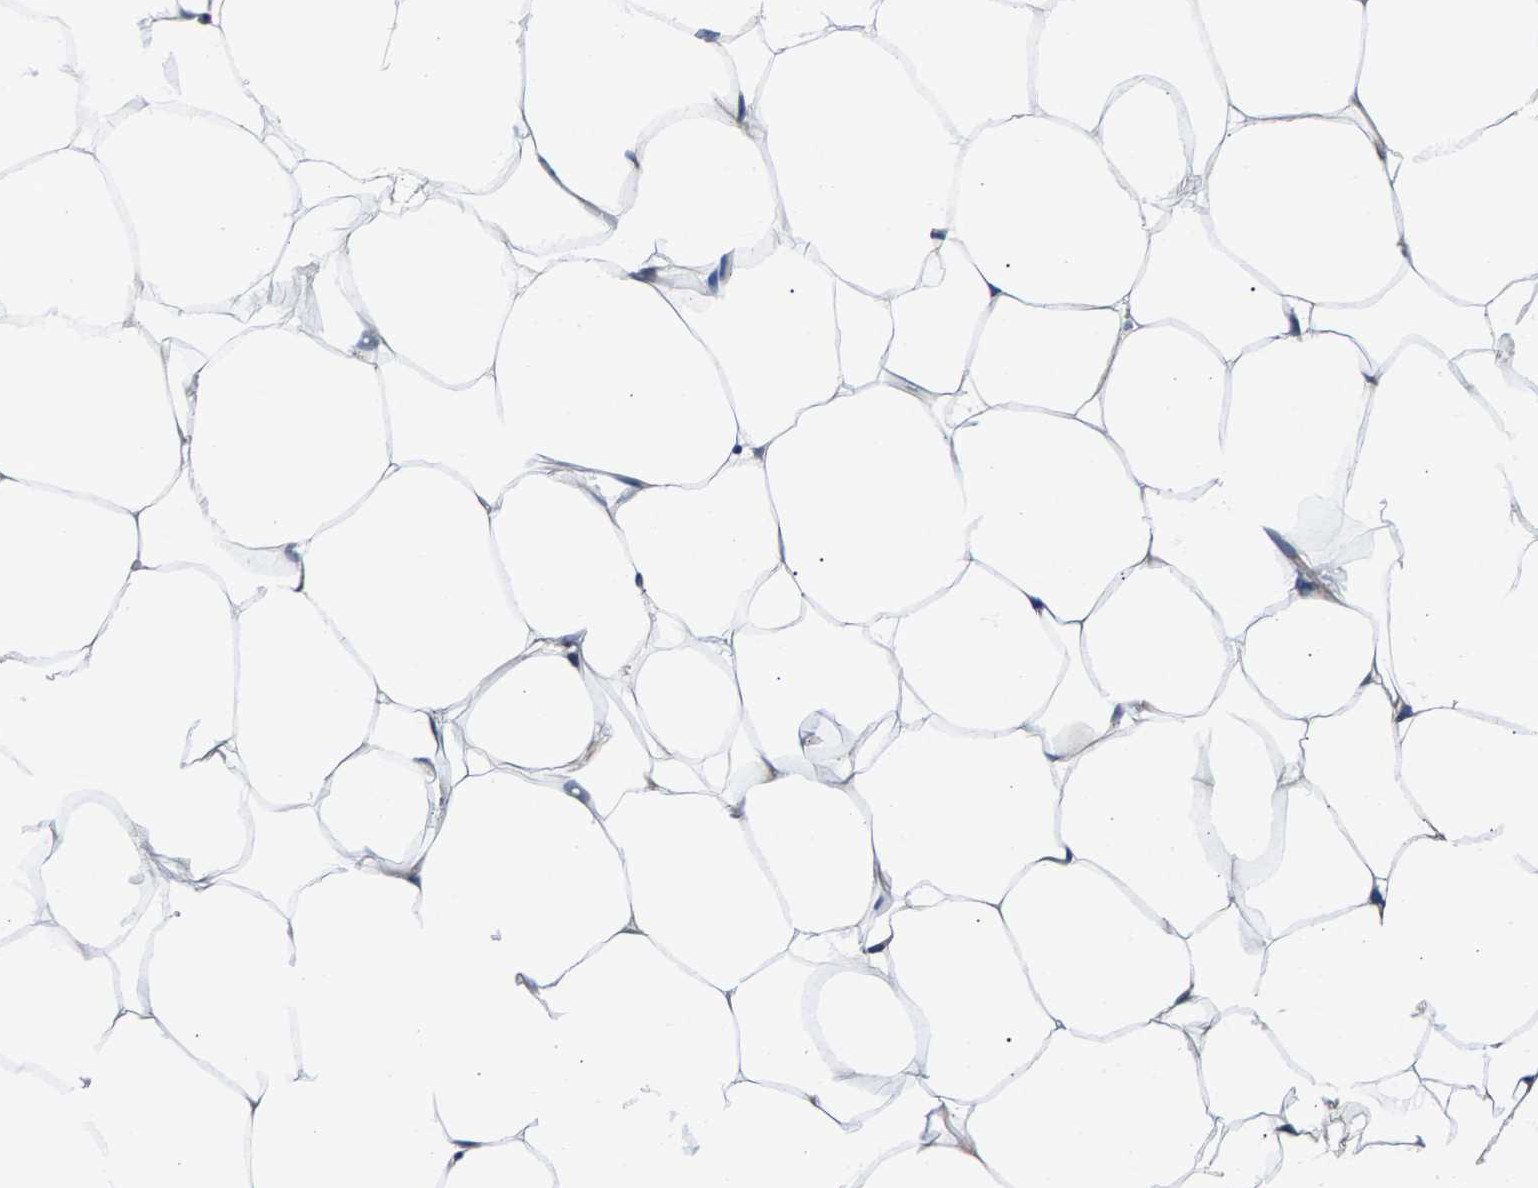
{"staining": {"intensity": "negative", "quantity": "none", "location": "none"}, "tissue": "adipose tissue", "cell_type": "Adipocytes", "image_type": "normal", "snomed": [{"axis": "morphology", "description": "Normal tissue, NOS"}, {"axis": "topography", "description": "Breast"}, {"axis": "topography", "description": "Adipose tissue"}], "caption": "The immunohistochemistry (IHC) image has no significant staining in adipocytes of adipose tissue.", "gene": "P2RY4", "patient": {"sex": "female", "age": 25}}